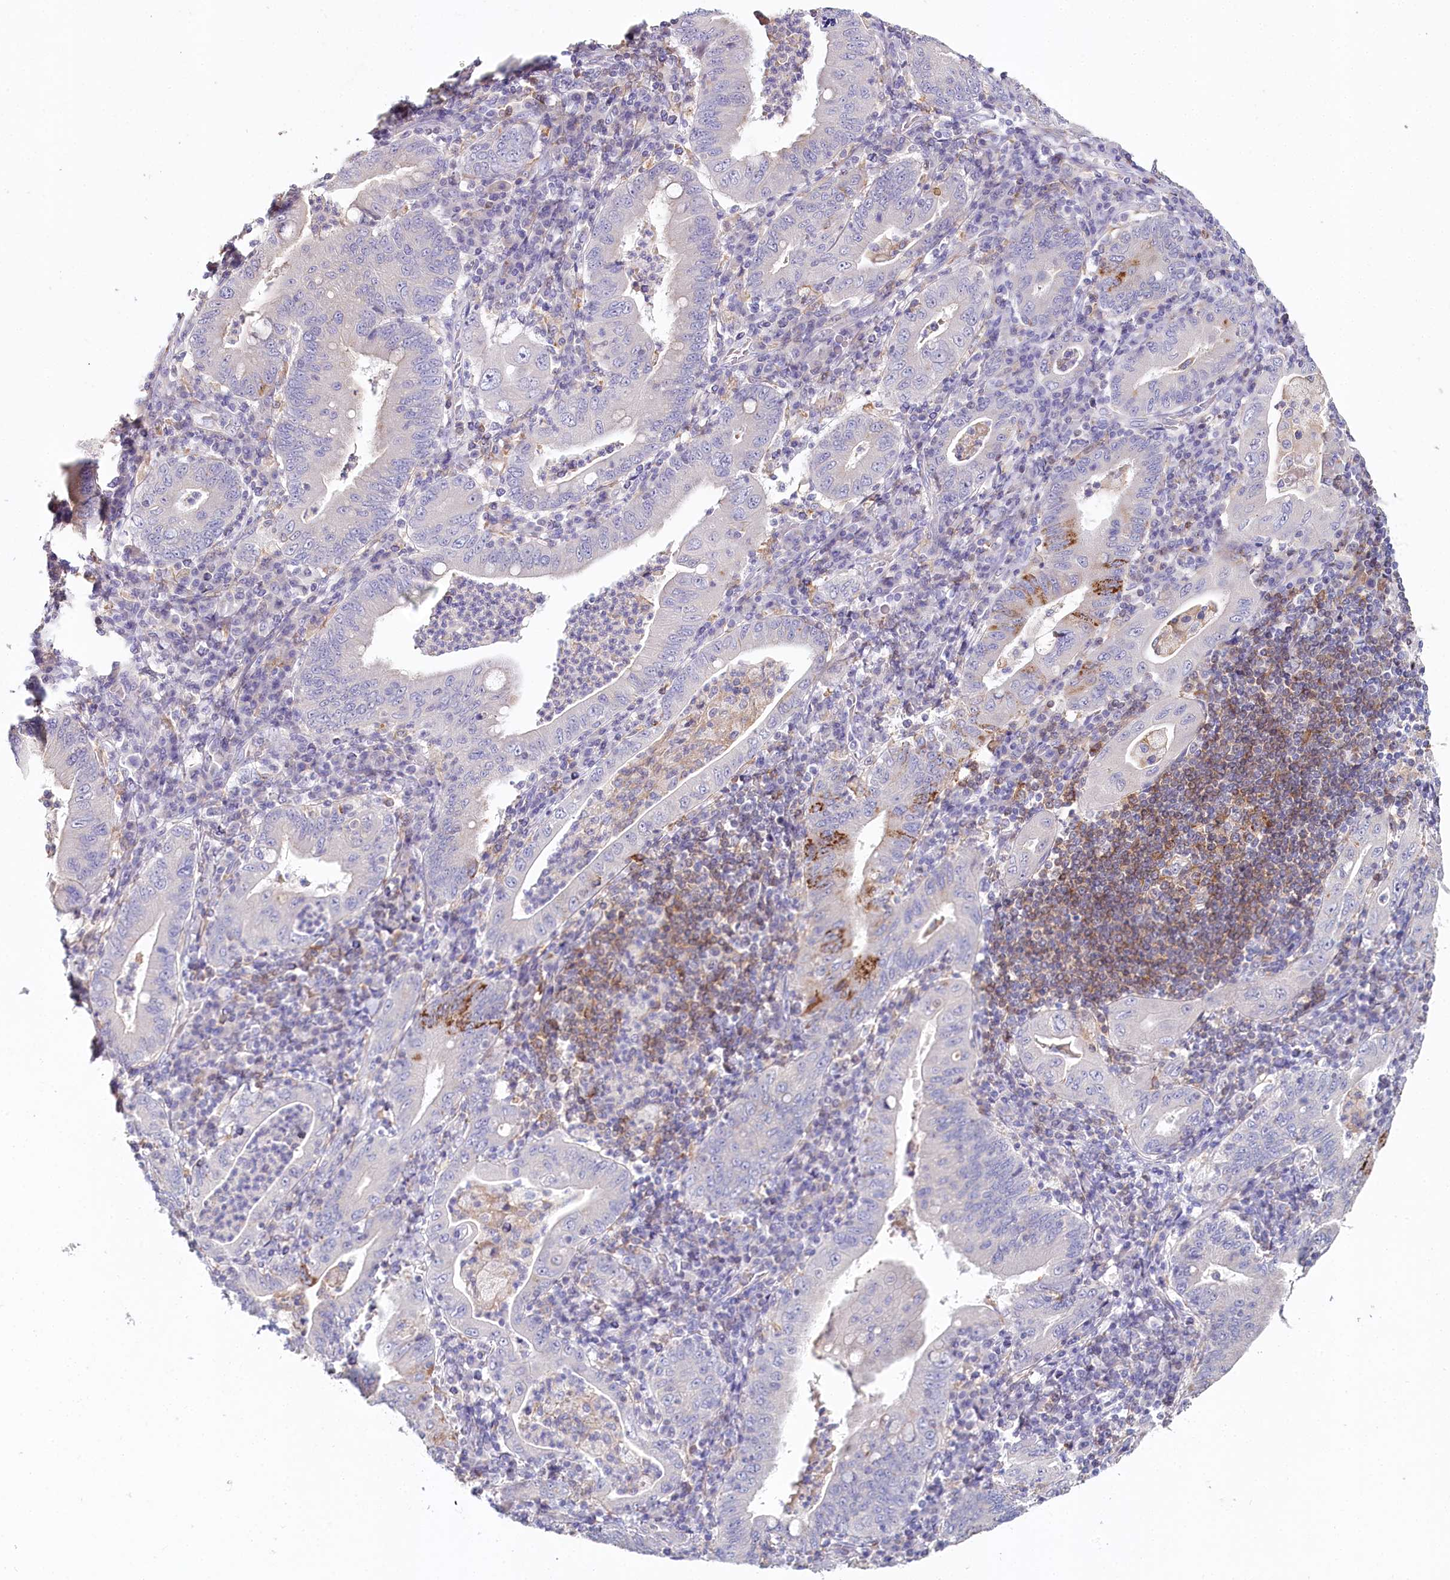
{"staining": {"intensity": "weak", "quantity": "<25%", "location": "cytoplasmic/membranous"}, "tissue": "stomach cancer", "cell_type": "Tumor cells", "image_type": "cancer", "snomed": [{"axis": "morphology", "description": "Normal tissue, NOS"}, {"axis": "morphology", "description": "Adenocarcinoma, NOS"}, {"axis": "topography", "description": "Esophagus"}, {"axis": "topography", "description": "Stomach, upper"}, {"axis": "topography", "description": "Peripheral nerve tissue"}], "caption": "Micrograph shows no significant protein expression in tumor cells of stomach adenocarcinoma.", "gene": "DAPK1", "patient": {"sex": "male", "age": 62}}